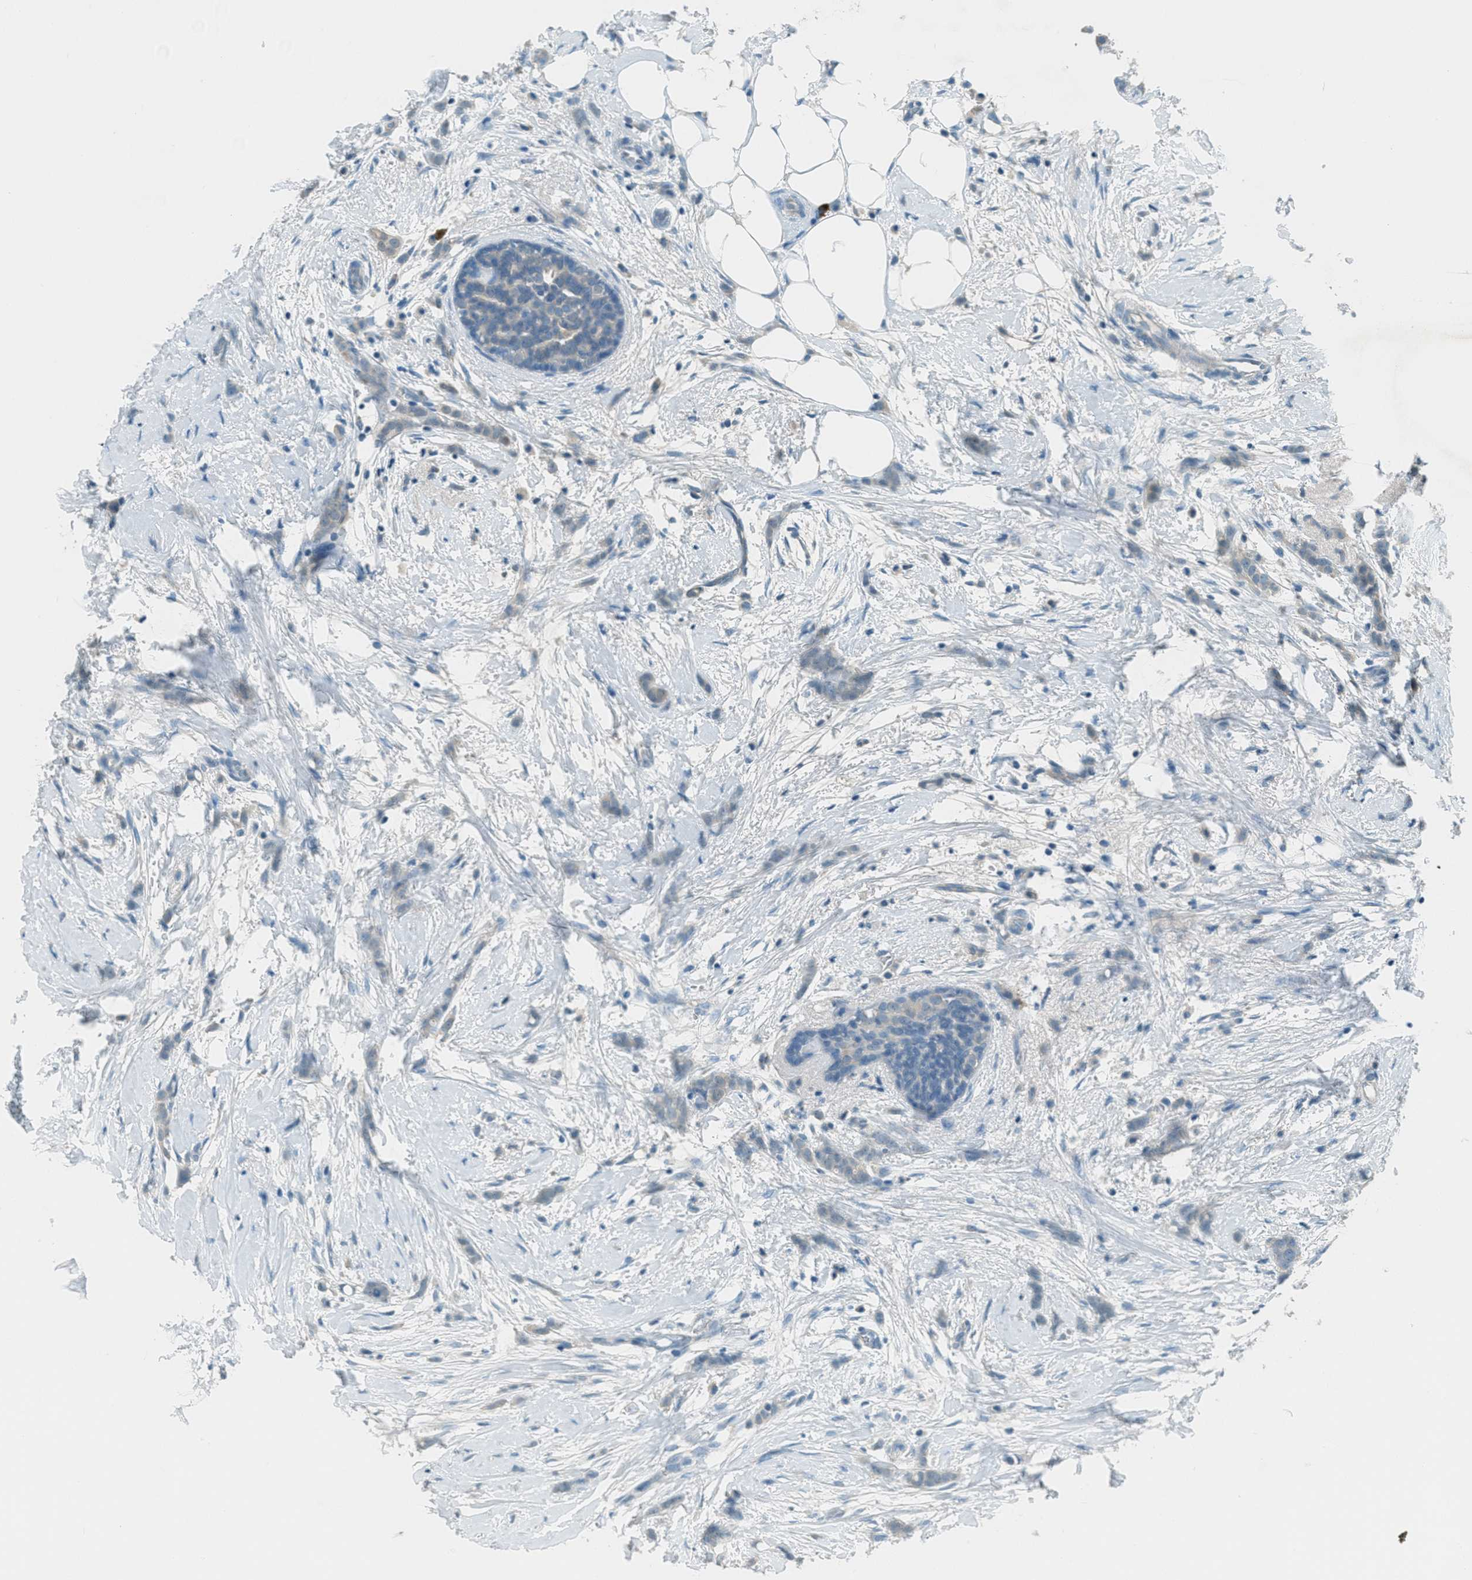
{"staining": {"intensity": "negative", "quantity": "none", "location": "none"}, "tissue": "breast cancer", "cell_type": "Tumor cells", "image_type": "cancer", "snomed": [{"axis": "morphology", "description": "Lobular carcinoma, in situ"}, {"axis": "morphology", "description": "Lobular carcinoma"}, {"axis": "topography", "description": "Breast"}], "caption": "High power microscopy photomicrograph of an IHC image of breast lobular carcinoma in situ, revealing no significant expression in tumor cells.", "gene": "MSLN", "patient": {"sex": "female", "age": 41}}